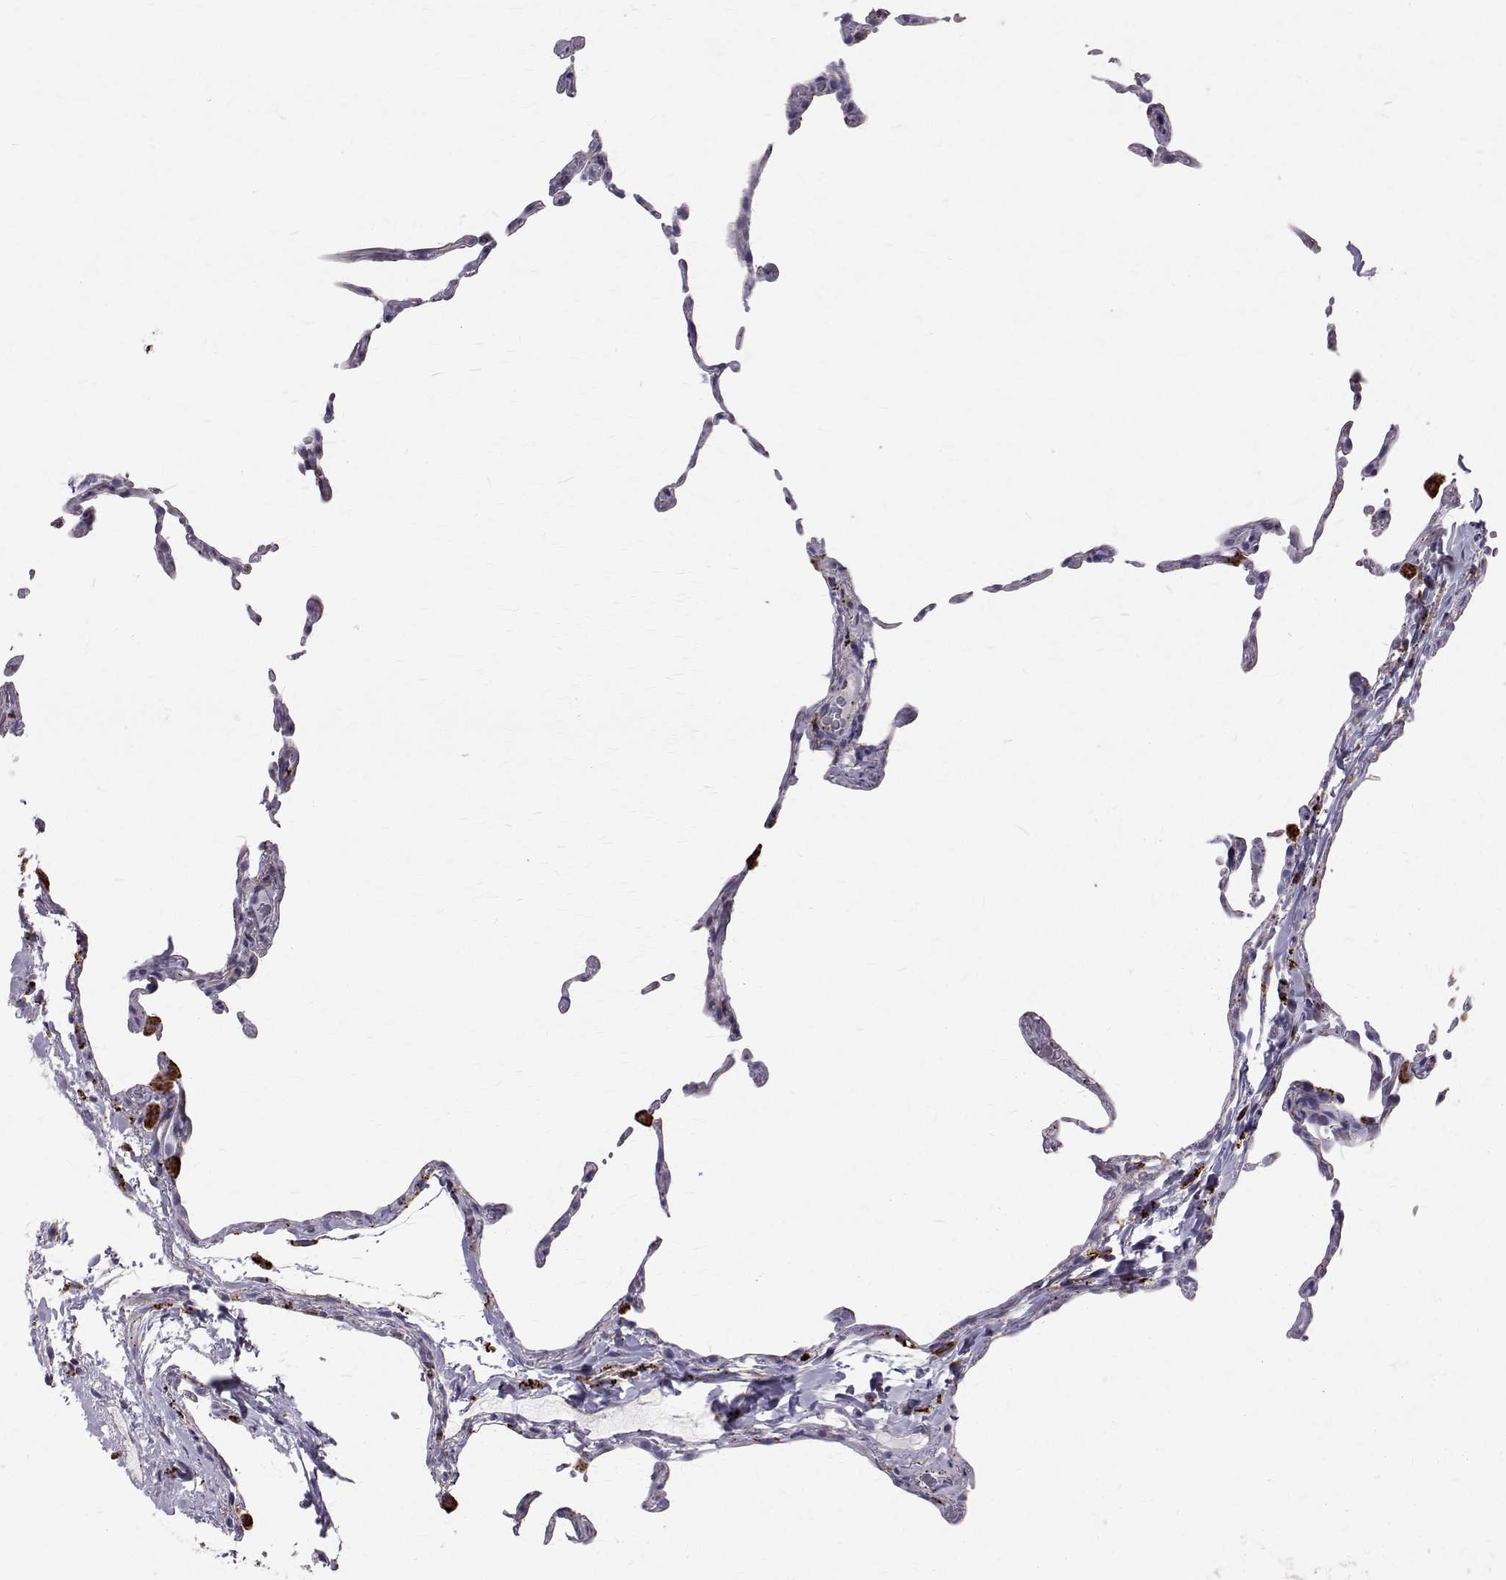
{"staining": {"intensity": "negative", "quantity": "none", "location": "none"}, "tissue": "lung", "cell_type": "Alveolar cells", "image_type": "normal", "snomed": [{"axis": "morphology", "description": "Normal tissue, NOS"}, {"axis": "topography", "description": "Lung"}], "caption": "Protein analysis of unremarkable lung displays no significant positivity in alveolar cells. (DAB immunohistochemistry visualized using brightfield microscopy, high magnification).", "gene": "TPP1", "patient": {"sex": "female", "age": 57}}